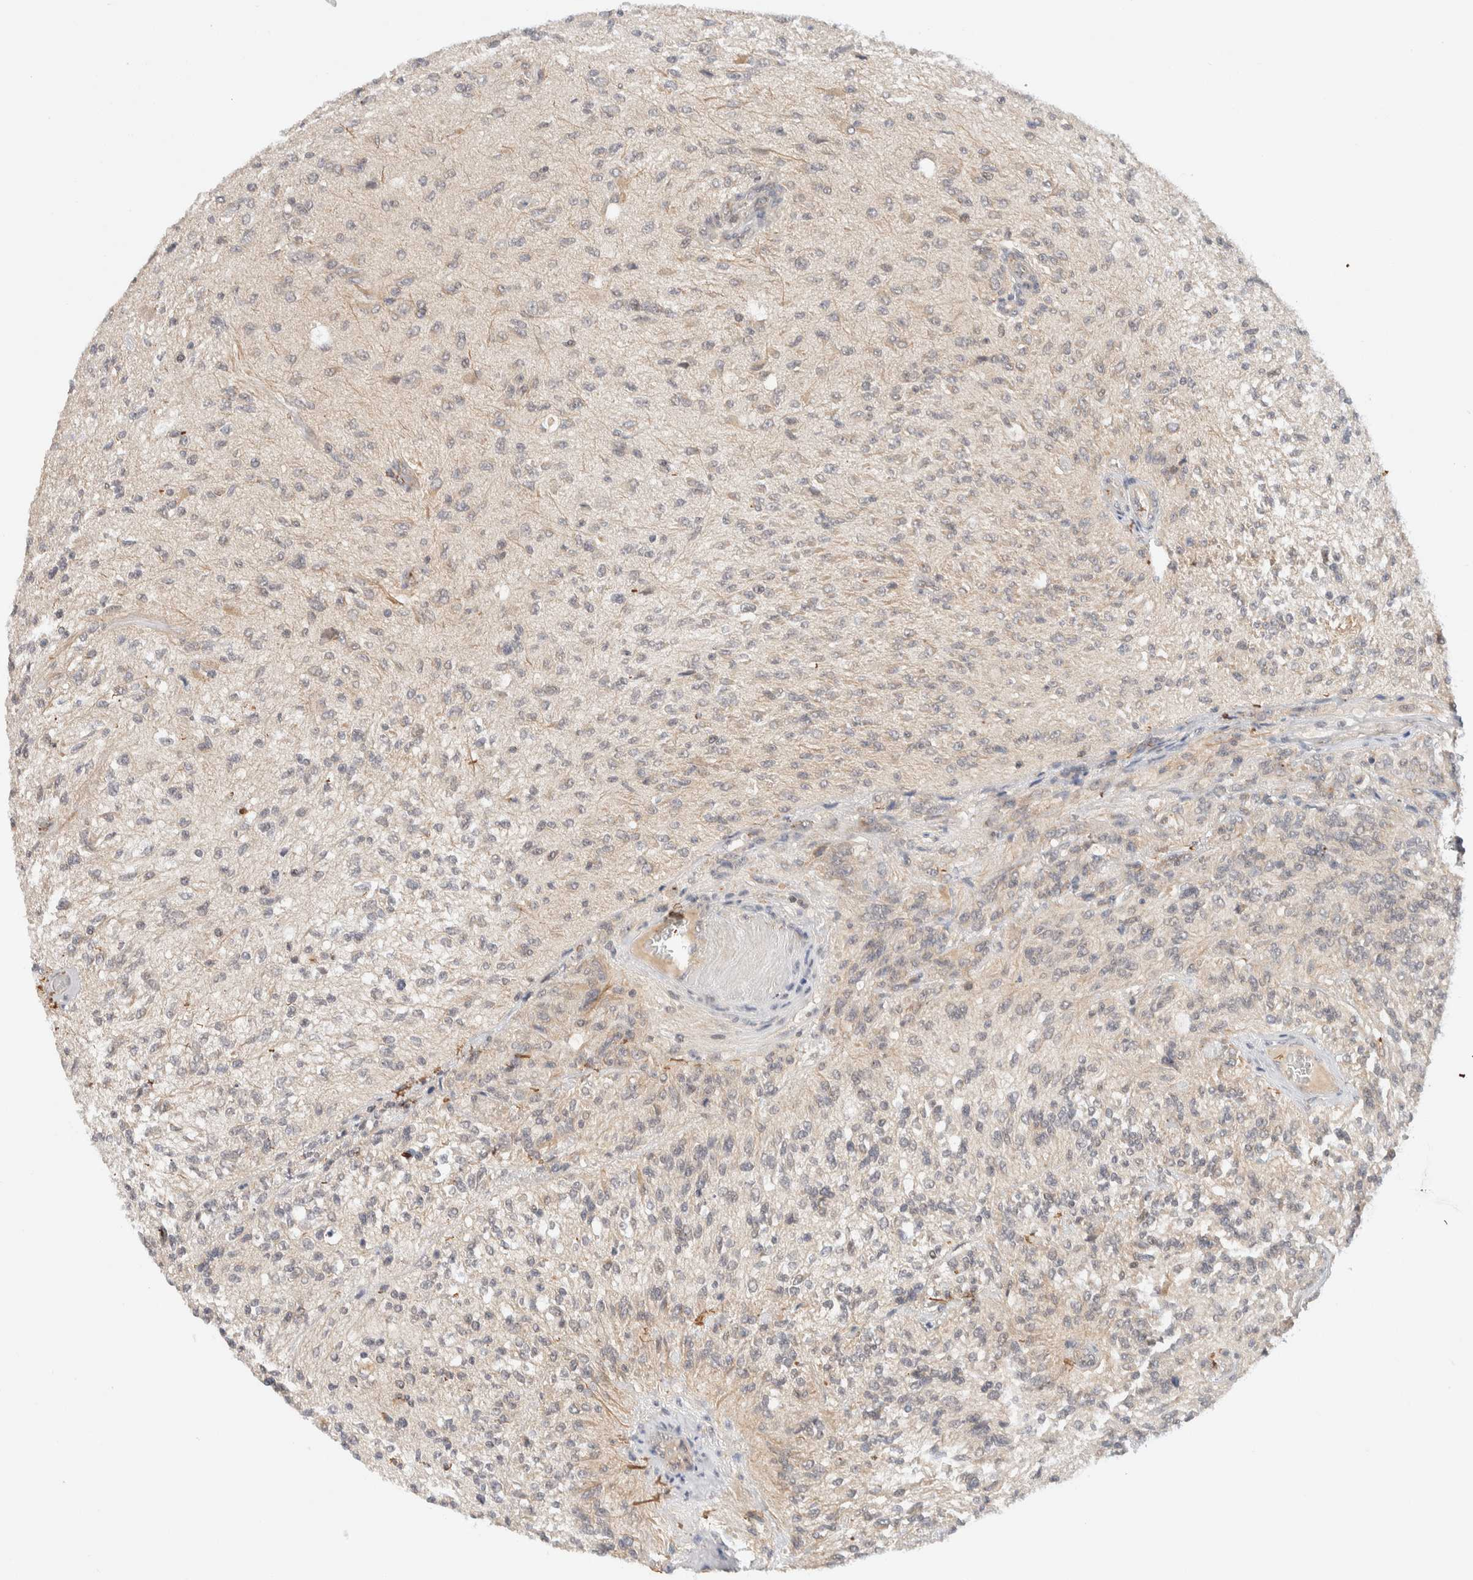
{"staining": {"intensity": "negative", "quantity": "none", "location": "none"}, "tissue": "glioma", "cell_type": "Tumor cells", "image_type": "cancer", "snomed": [{"axis": "morphology", "description": "Normal tissue, NOS"}, {"axis": "morphology", "description": "Glioma, malignant, High grade"}, {"axis": "topography", "description": "Cerebral cortex"}], "caption": "This photomicrograph is of malignant glioma (high-grade) stained with immunohistochemistry (IHC) to label a protein in brown with the nuclei are counter-stained blue. There is no positivity in tumor cells.", "gene": "C8orf76", "patient": {"sex": "male", "age": 77}}